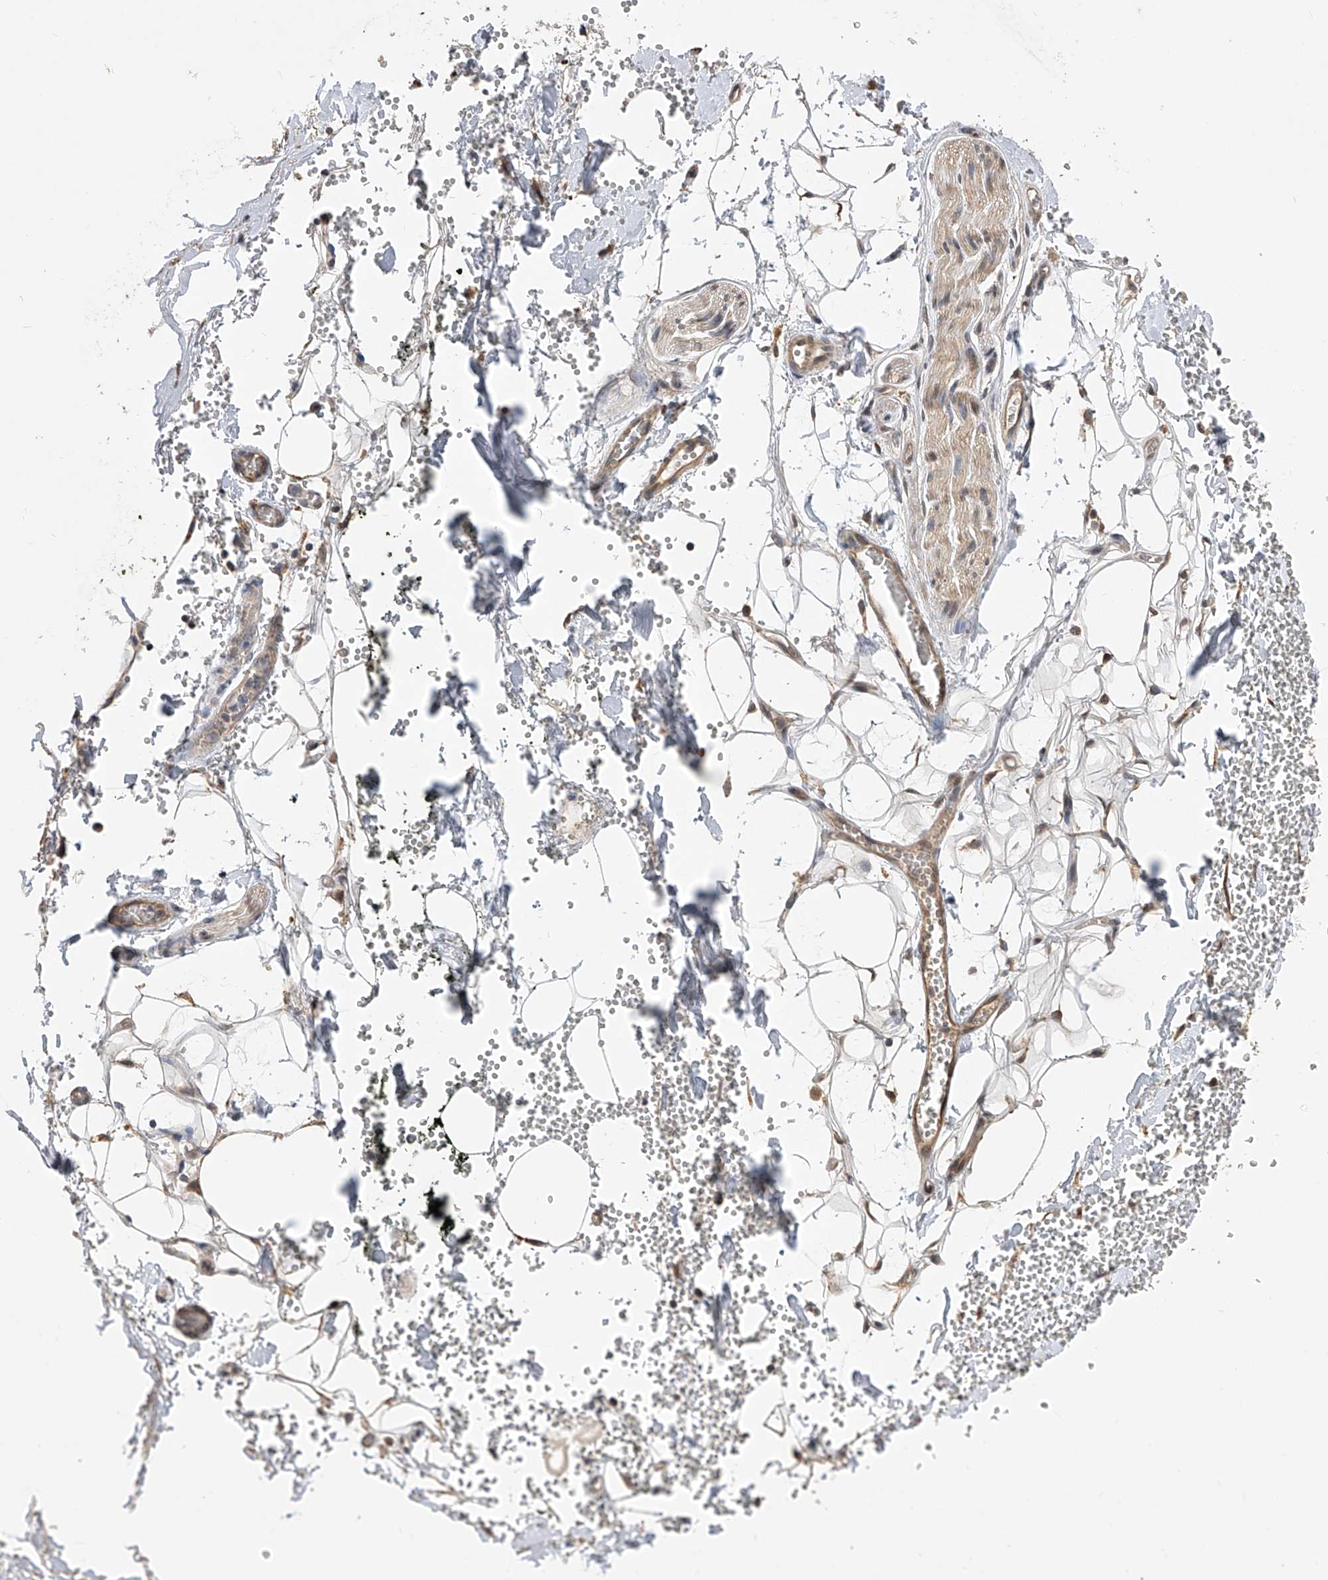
{"staining": {"intensity": "moderate", "quantity": ">75%", "location": "cytoplasmic/membranous"}, "tissue": "adipose tissue", "cell_type": "Adipocytes", "image_type": "normal", "snomed": [{"axis": "morphology", "description": "Normal tissue, NOS"}, {"axis": "morphology", "description": "Adenocarcinoma, NOS"}, {"axis": "topography", "description": "Pancreas"}, {"axis": "topography", "description": "Peripheral nerve tissue"}], "caption": "Benign adipose tissue exhibits moderate cytoplasmic/membranous expression in approximately >75% of adipocytes.", "gene": "GMDS", "patient": {"sex": "male", "age": 59}}